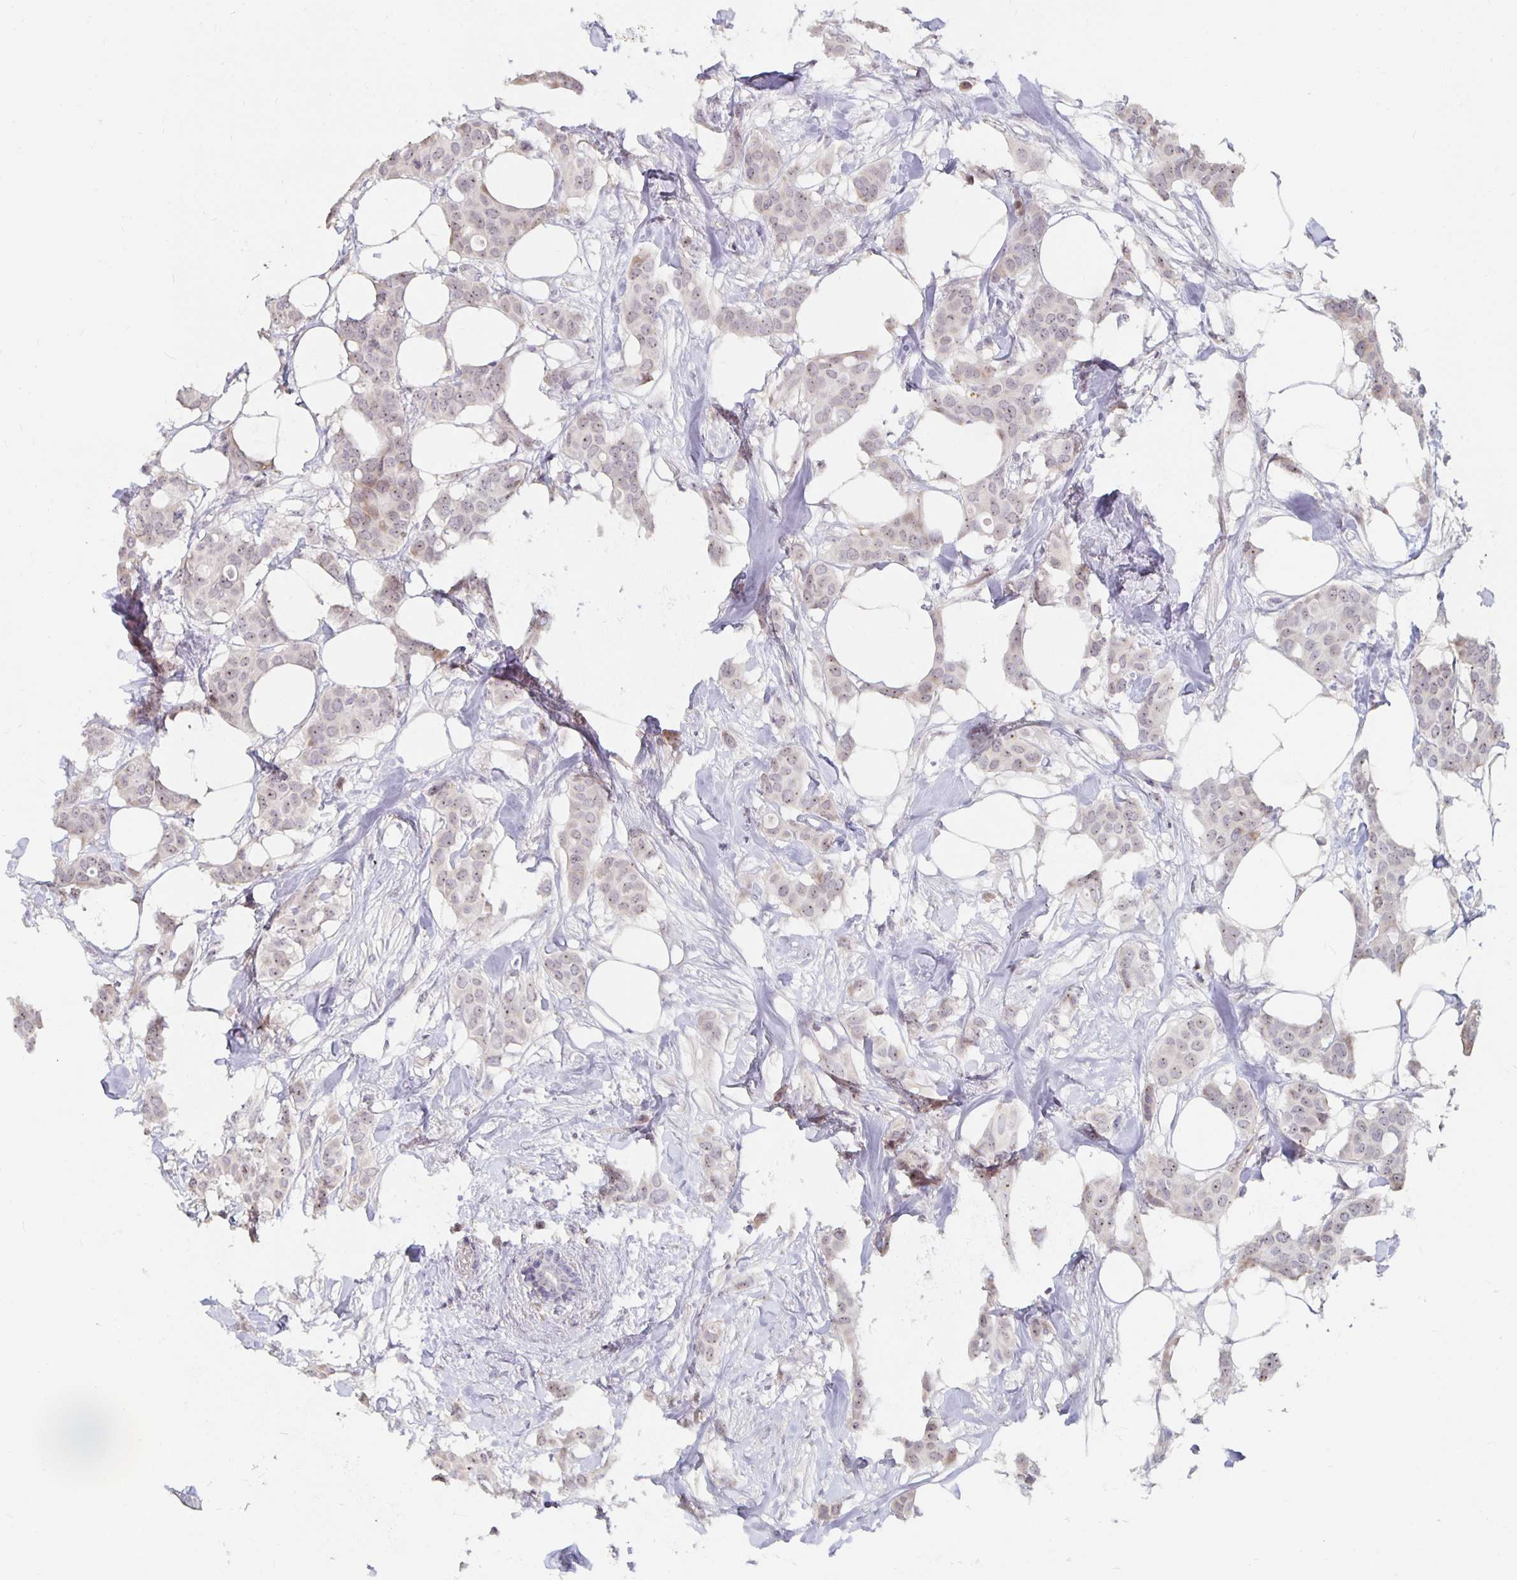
{"staining": {"intensity": "moderate", "quantity": "25%-75%", "location": "cytoplasmic/membranous,nuclear"}, "tissue": "breast cancer", "cell_type": "Tumor cells", "image_type": "cancer", "snomed": [{"axis": "morphology", "description": "Duct carcinoma"}, {"axis": "topography", "description": "Breast"}], "caption": "About 25%-75% of tumor cells in human breast cancer (intraductal carcinoma) reveal moderate cytoplasmic/membranous and nuclear protein positivity as visualized by brown immunohistochemical staining.", "gene": "NUP85", "patient": {"sex": "female", "age": 62}}